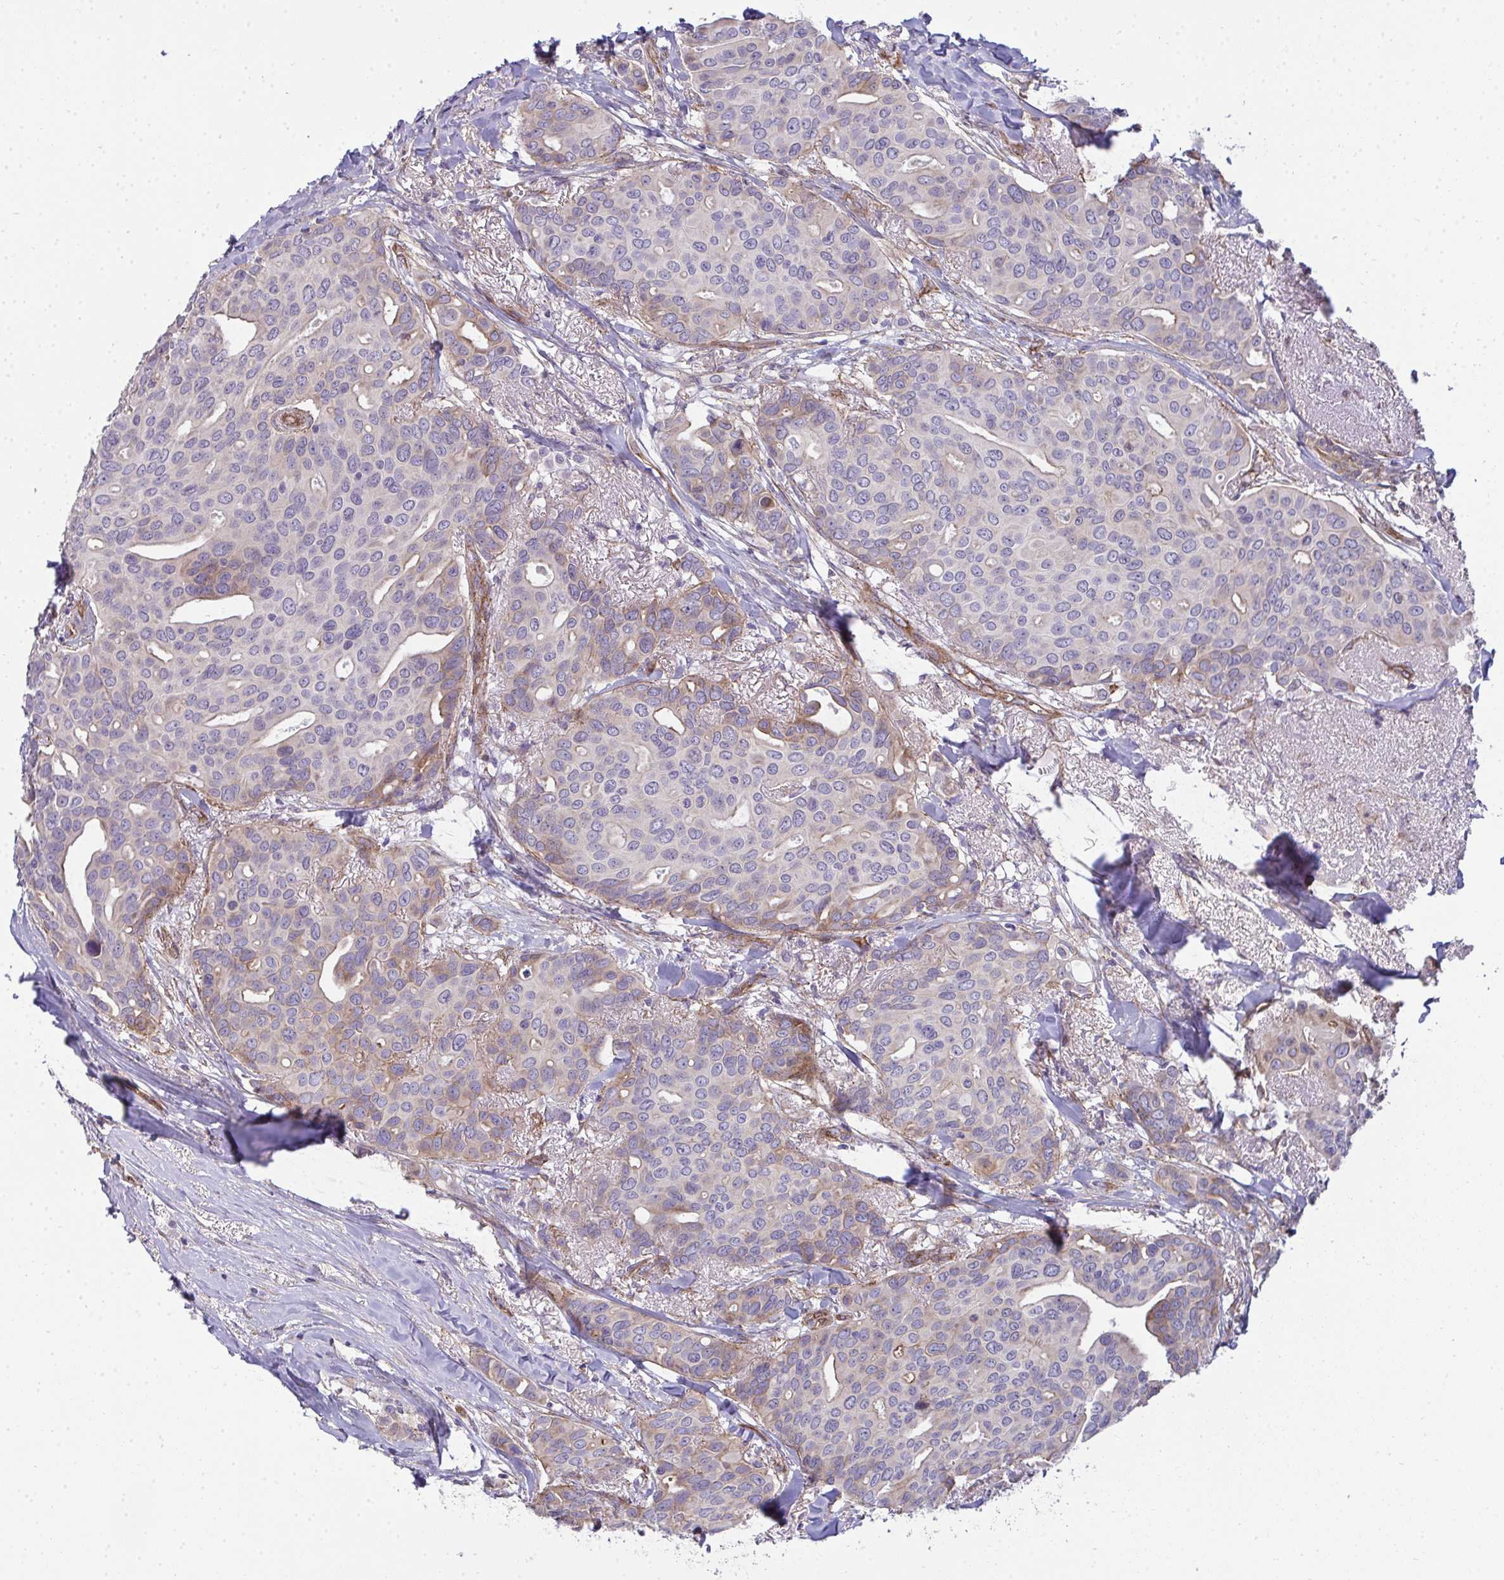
{"staining": {"intensity": "moderate", "quantity": "25%-75%", "location": "cytoplasmic/membranous"}, "tissue": "breast cancer", "cell_type": "Tumor cells", "image_type": "cancer", "snomed": [{"axis": "morphology", "description": "Duct carcinoma"}, {"axis": "topography", "description": "Breast"}], "caption": "IHC histopathology image of neoplastic tissue: breast cancer (infiltrating ductal carcinoma) stained using IHC exhibits medium levels of moderate protein expression localized specifically in the cytoplasmic/membranous of tumor cells, appearing as a cytoplasmic/membranous brown color.", "gene": "SH2D1B", "patient": {"sex": "female", "age": 54}}